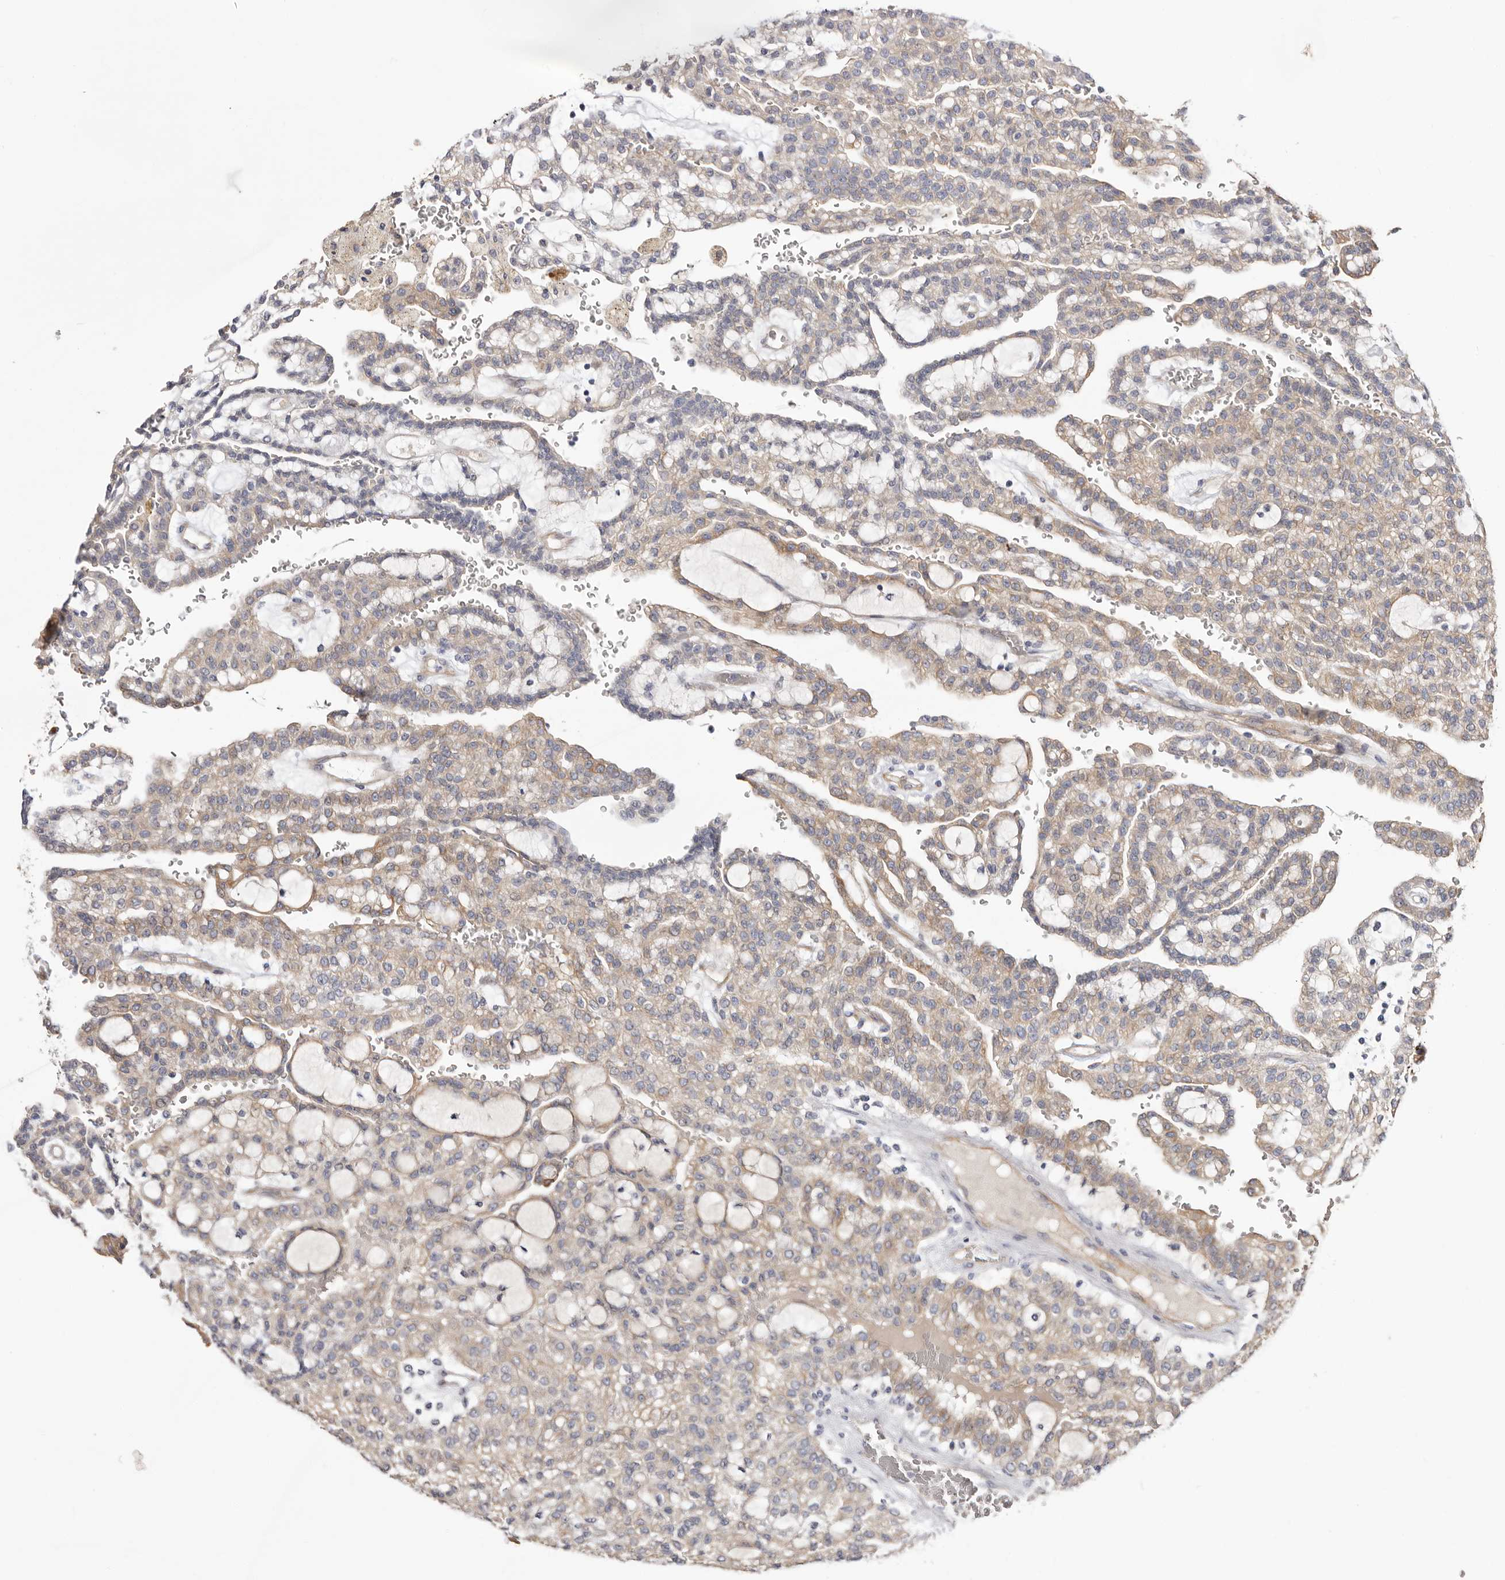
{"staining": {"intensity": "weak", "quantity": "25%-75%", "location": "cytoplasmic/membranous"}, "tissue": "renal cancer", "cell_type": "Tumor cells", "image_type": "cancer", "snomed": [{"axis": "morphology", "description": "Adenocarcinoma, NOS"}, {"axis": "topography", "description": "Kidney"}], "caption": "Immunohistochemical staining of human adenocarcinoma (renal) demonstrates low levels of weak cytoplasmic/membranous protein staining in about 25%-75% of tumor cells.", "gene": "STK16", "patient": {"sex": "male", "age": 63}}